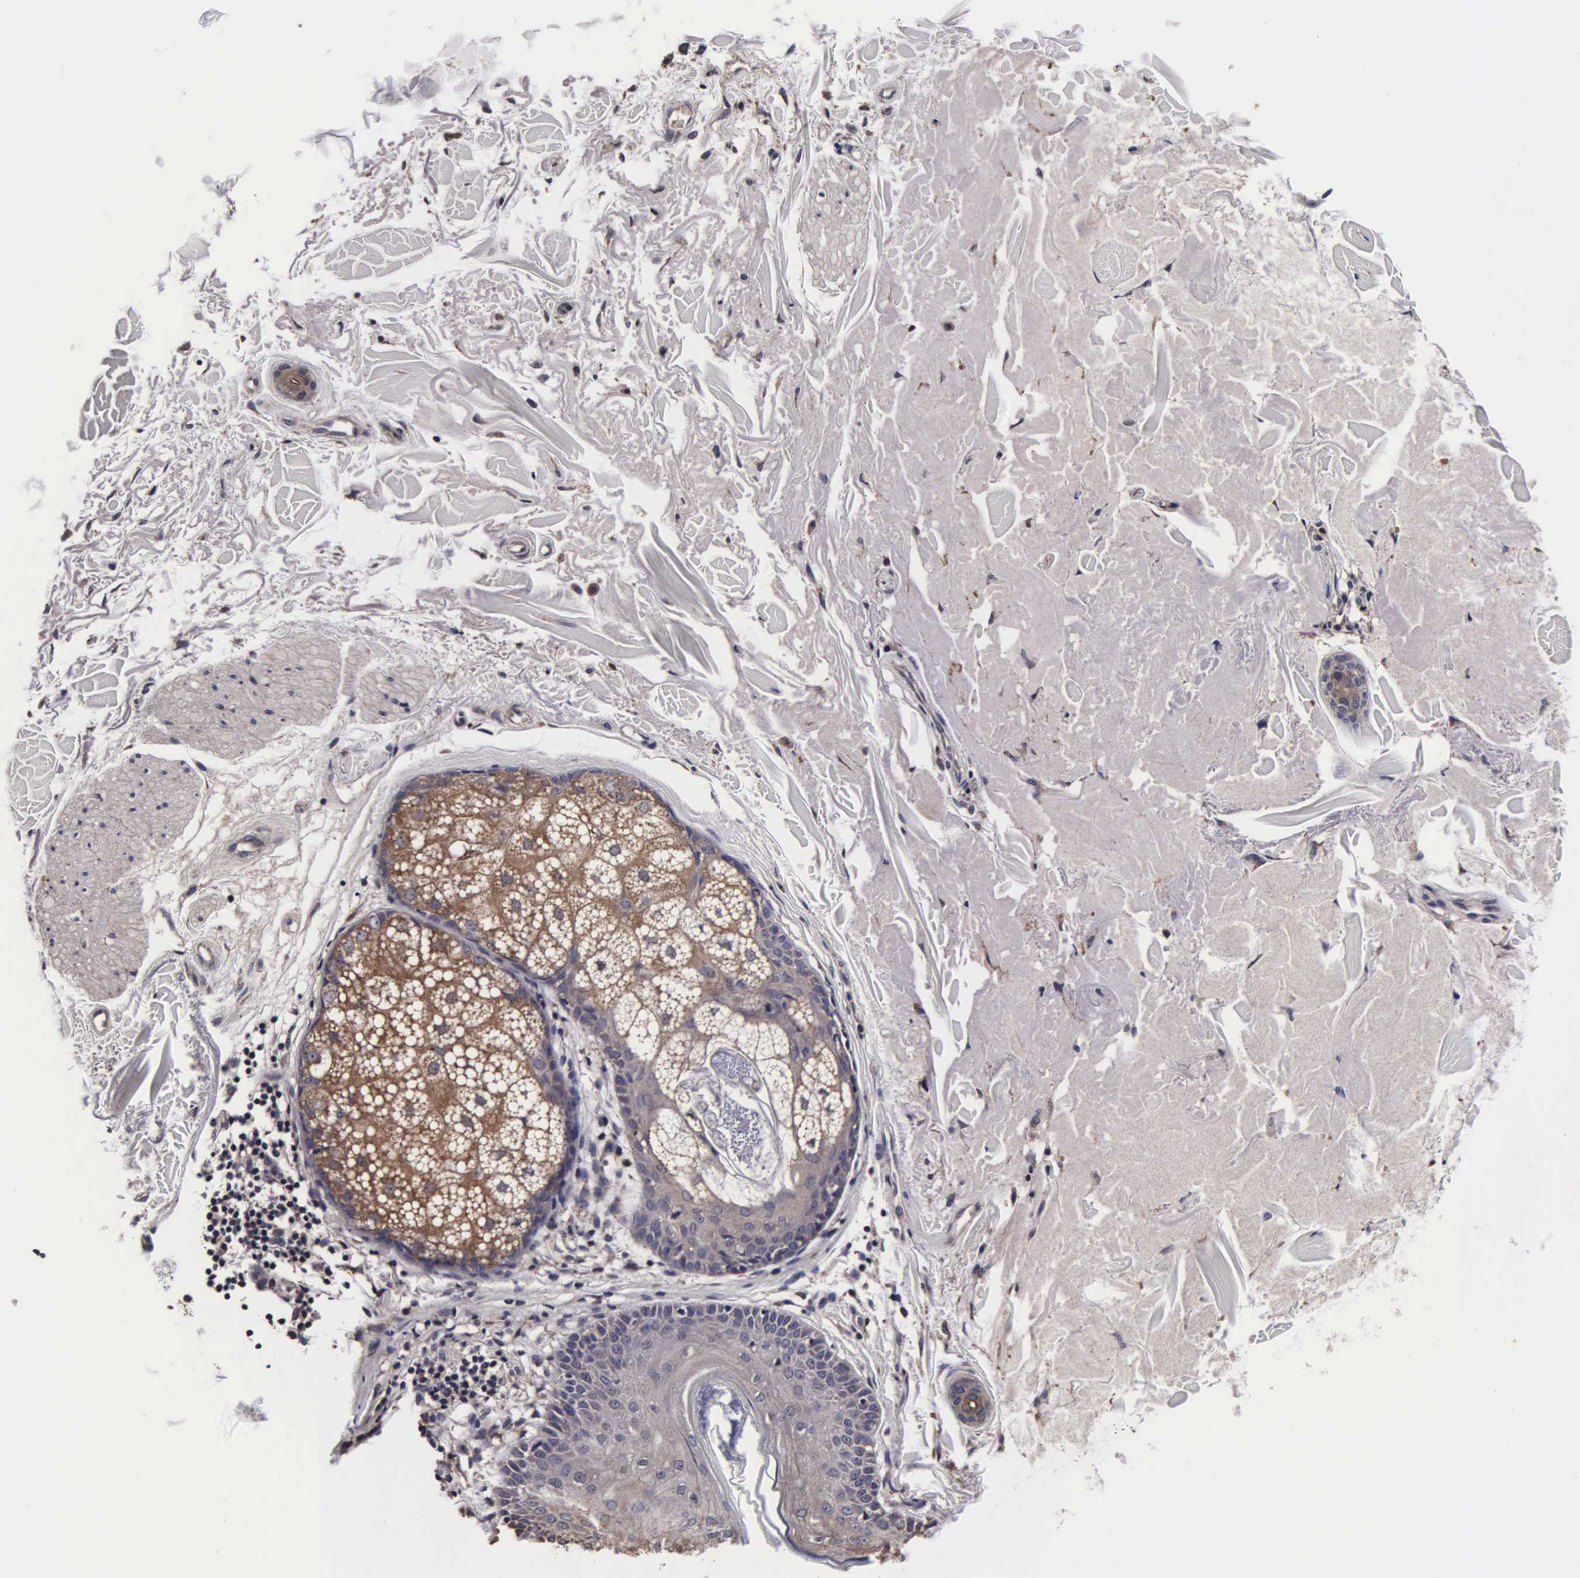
{"staining": {"intensity": "moderate", "quantity": ">75%", "location": "cytoplasmic/membranous"}, "tissue": "skin", "cell_type": "Fibroblasts", "image_type": "normal", "snomed": [{"axis": "morphology", "description": "Normal tissue, NOS"}, {"axis": "topography", "description": "Skin"}], "caption": "Moderate cytoplasmic/membranous staining for a protein is identified in approximately >75% of fibroblasts of benign skin using immunohistochemistry.", "gene": "PSMA3", "patient": {"sex": "male", "age": 86}}